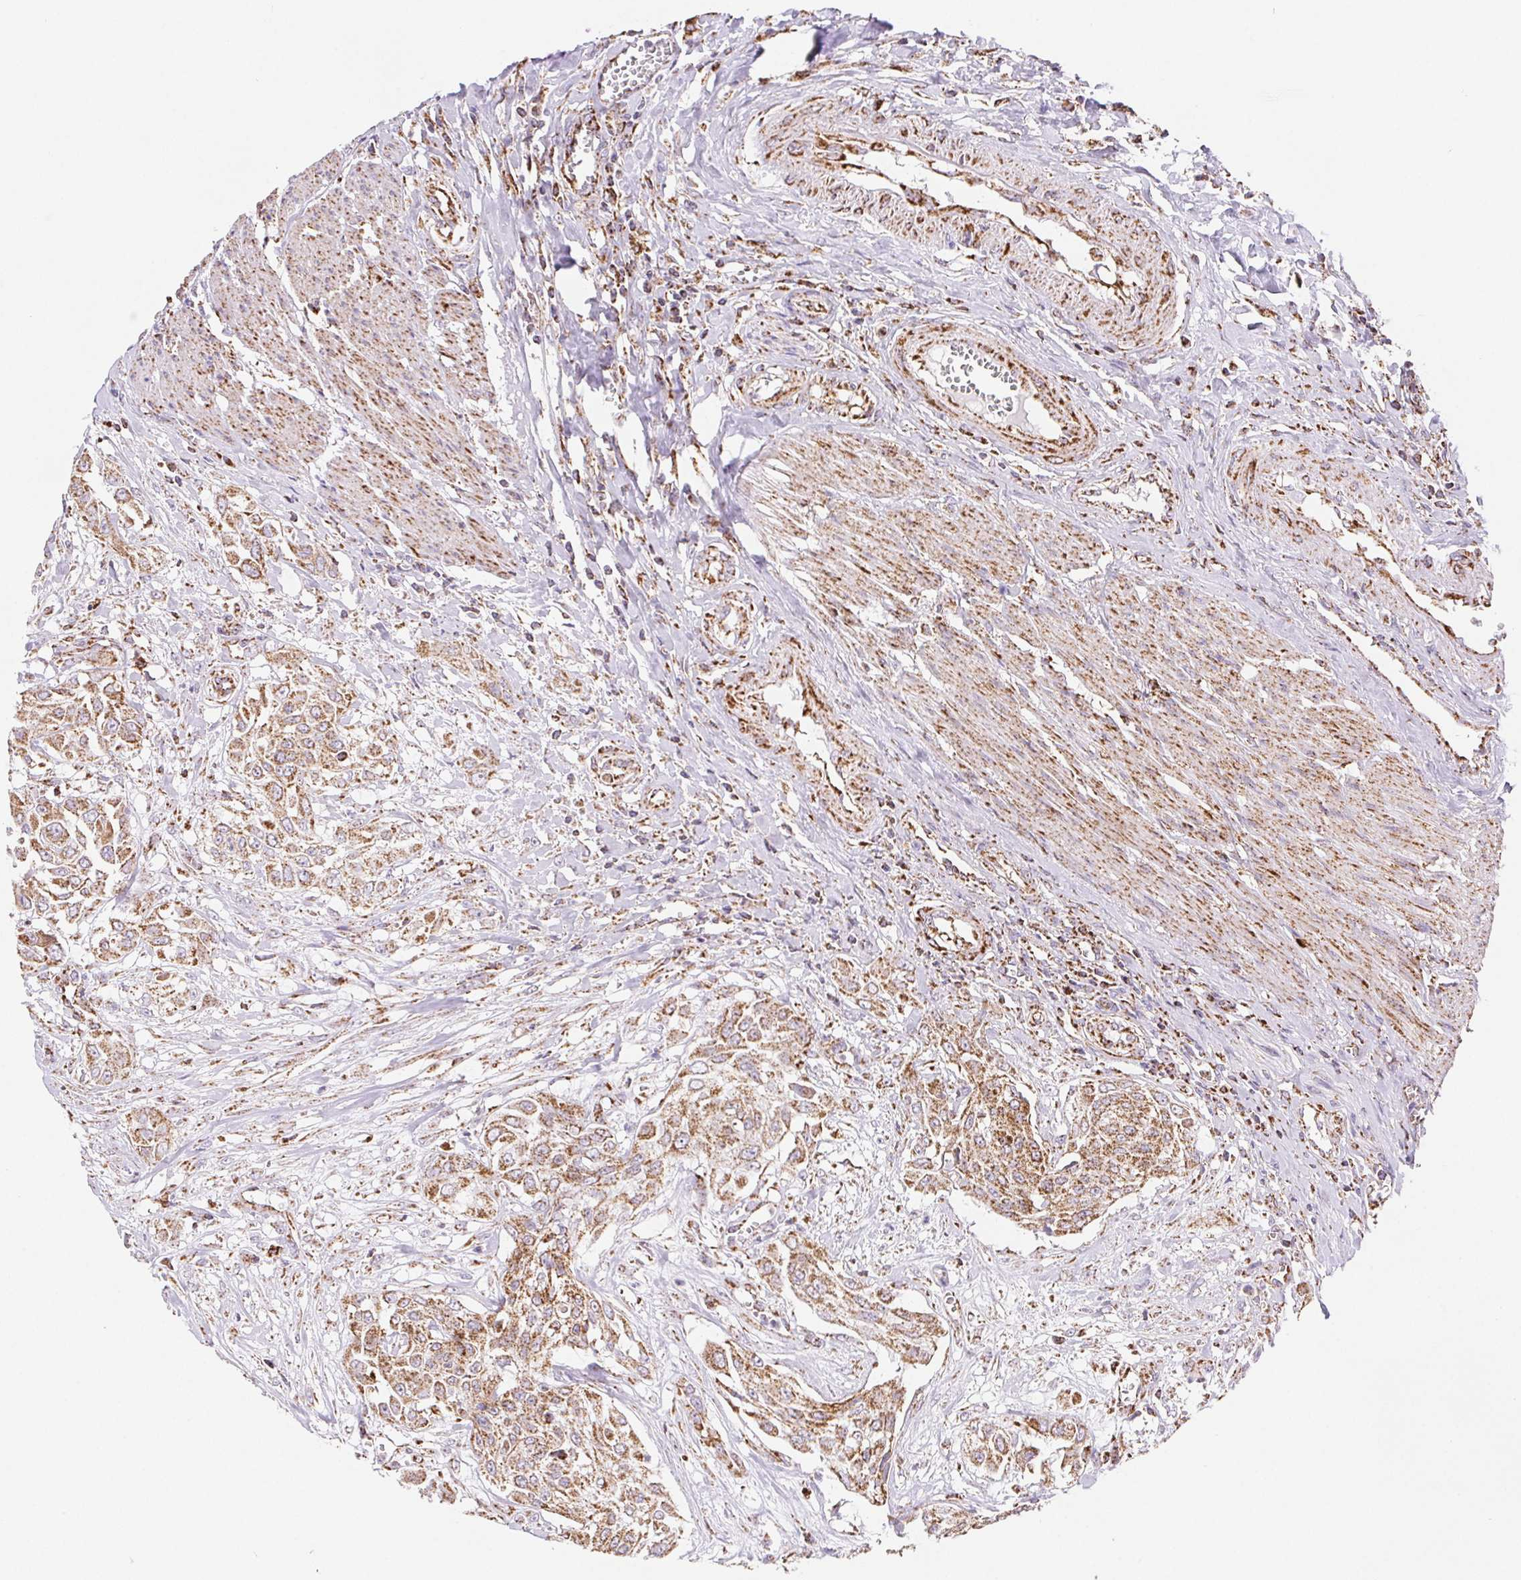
{"staining": {"intensity": "moderate", "quantity": ">75%", "location": "cytoplasmic/membranous"}, "tissue": "urothelial cancer", "cell_type": "Tumor cells", "image_type": "cancer", "snomed": [{"axis": "morphology", "description": "Urothelial carcinoma, High grade"}, {"axis": "topography", "description": "Urinary bladder"}], "caption": "Protein expression analysis of human urothelial cancer reveals moderate cytoplasmic/membranous positivity in approximately >75% of tumor cells.", "gene": "NIPSNAP2", "patient": {"sex": "male", "age": 57}}